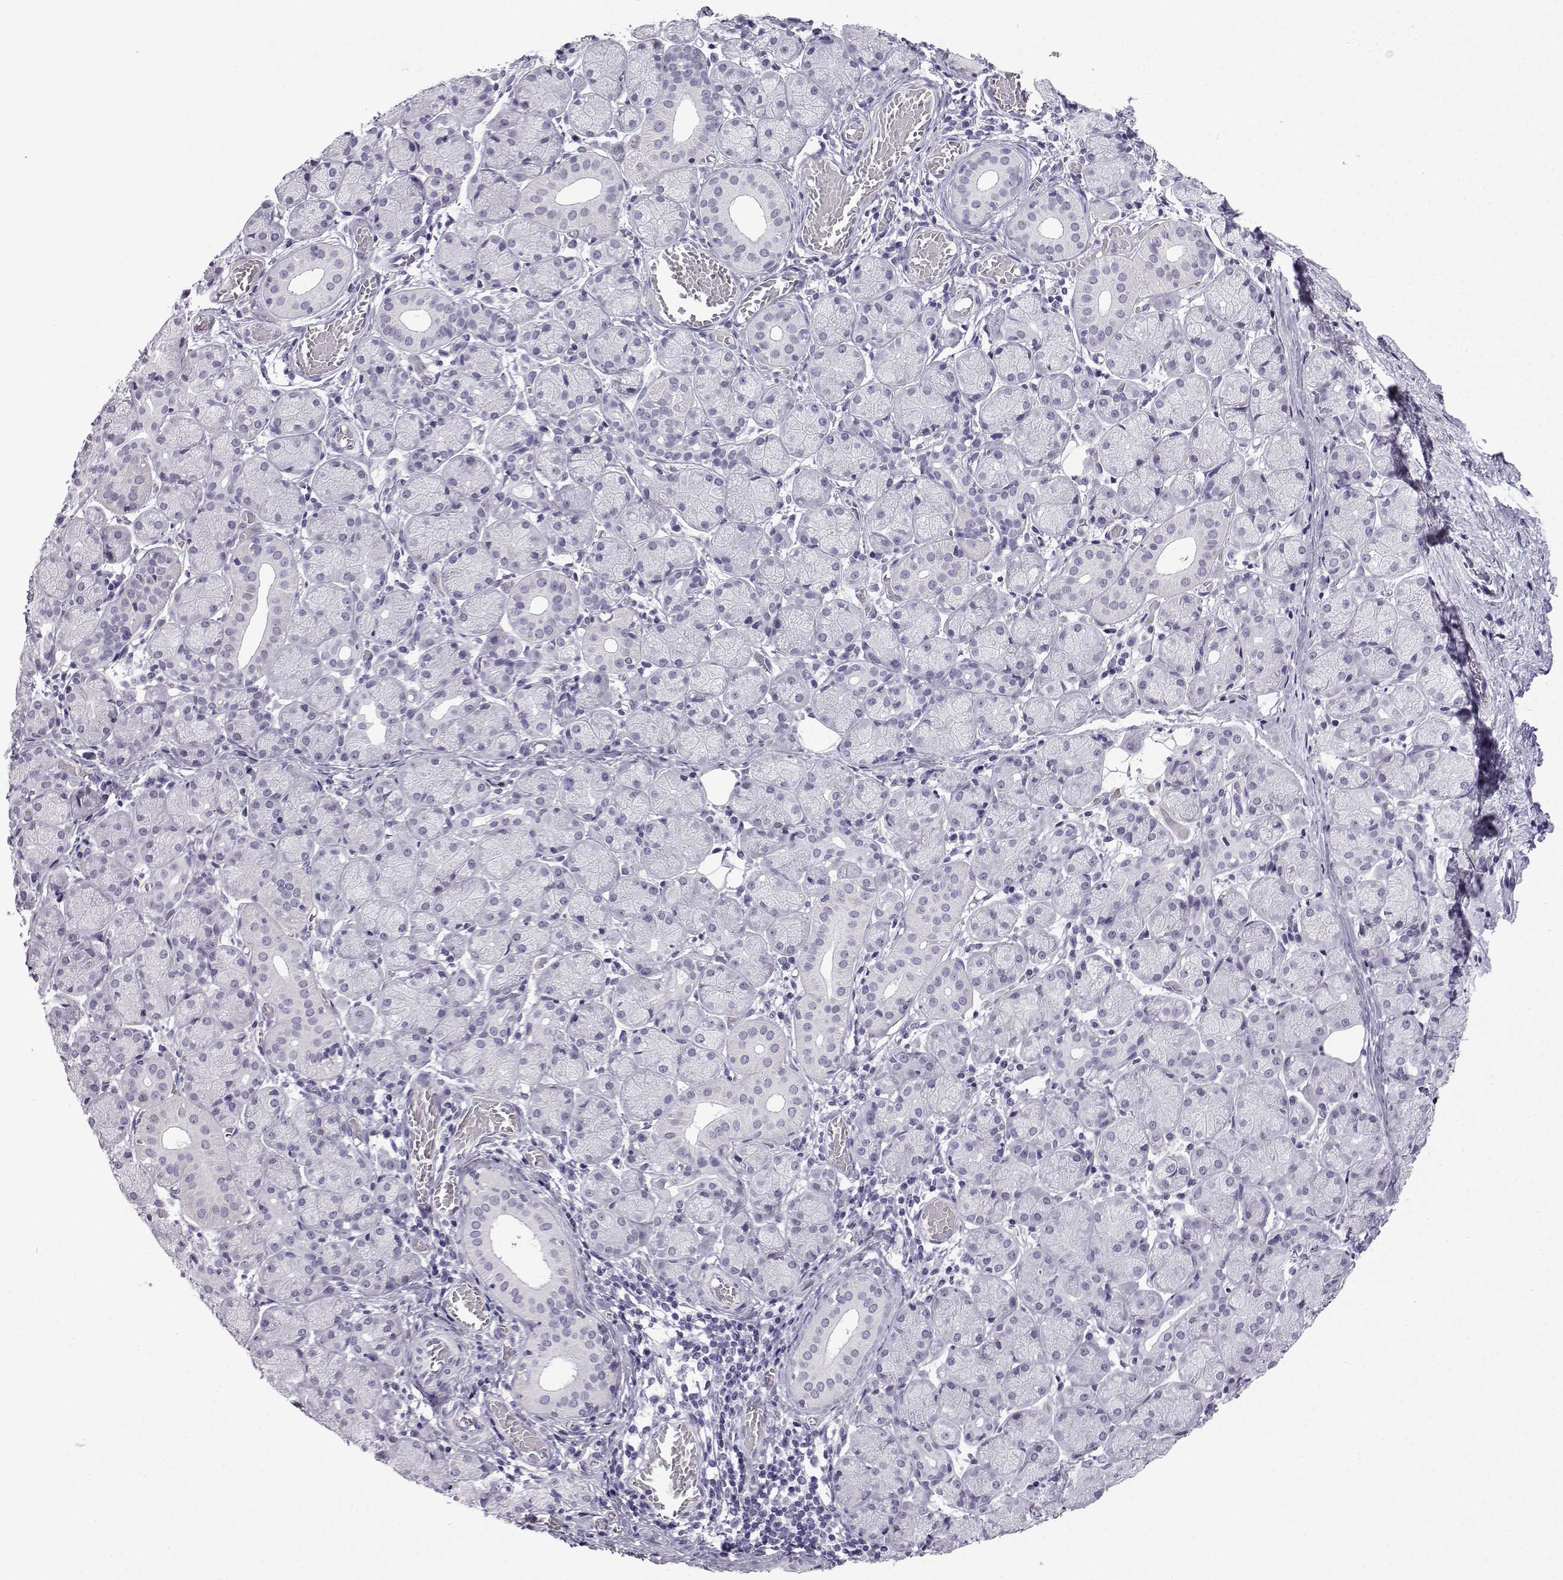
{"staining": {"intensity": "negative", "quantity": "none", "location": "none"}, "tissue": "salivary gland", "cell_type": "Glandular cells", "image_type": "normal", "snomed": [{"axis": "morphology", "description": "Normal tissue, NOS"}, {"axis": "topography", "description": "Salivary gland"}, {"axis": "topography", "description": "Peripheral nerve tissue"}], "caption": "Glandular cells show no significant protein expression in benign salivary gland. The staining was performed using DAB (3,3'-diaminobenzidine) to visualize the protein expression in brown, while the nuclei were stained in blue with hematoxylin (Magnification: 20x).", "gene": "MRGBP", "patient": {"sex": "female", "age": 24}}